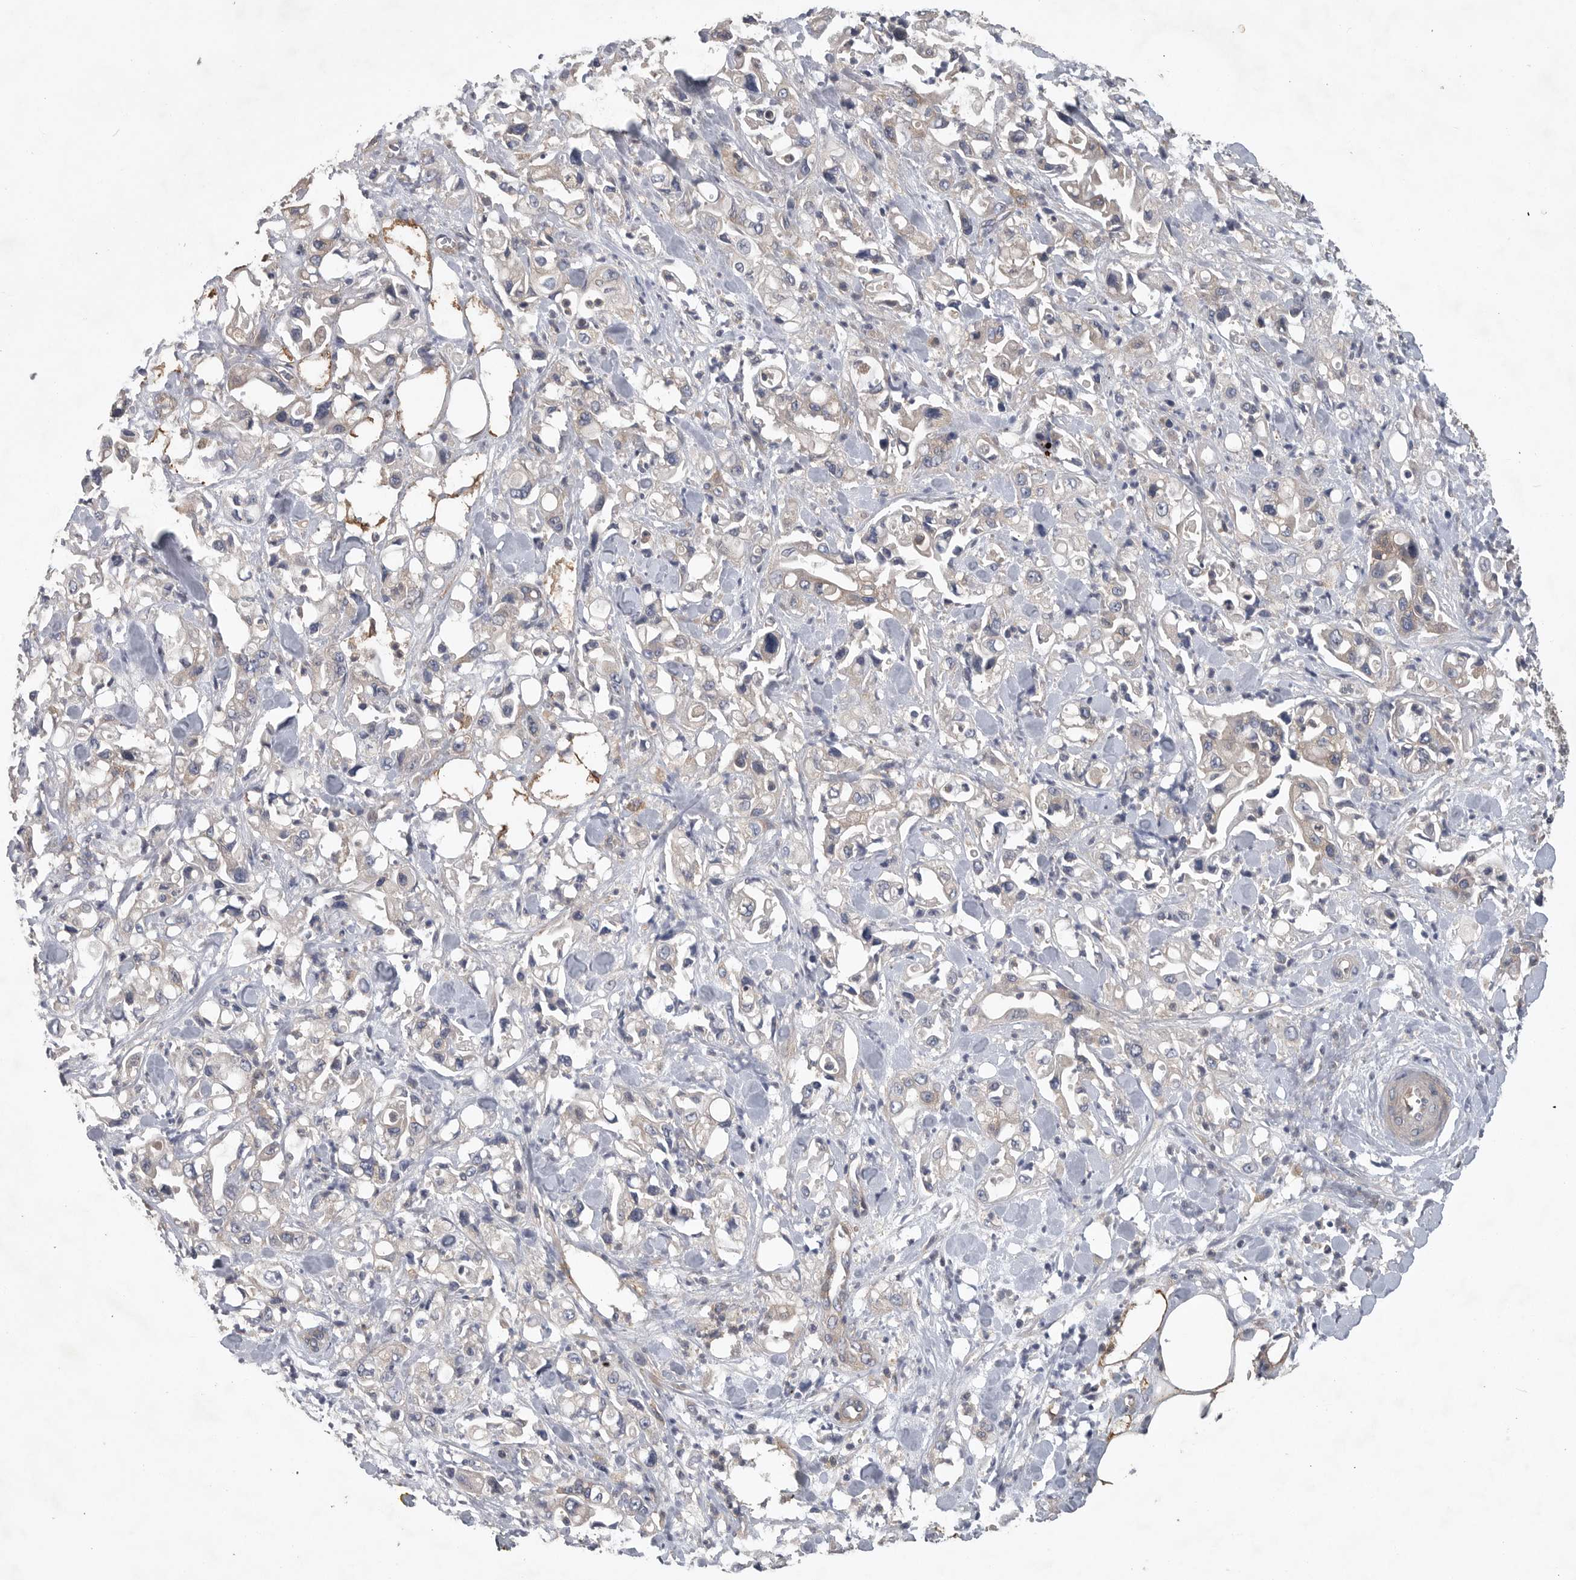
{"staining": {"intensity": "negative", "quantity": "none", "location": "none"}, "tissue": "pancreatic cancer", "cell_type": "Tumor cells", "image_type": "cancer", "snomed": [{"axis": "morphology", "description": "Adenocarcinoma, NOS"}, {"axis": "topography", "description": "Pancreas"}], "caption": "The IHC histopathology image has no significant positivity in tumor cells of pancreatic adenocarcinoma tissue. (DAB IHC visualized using brightfield microscopy, high magnification).", "gene": "OXR1", "patient": {"sex": "male", "age": 70}}